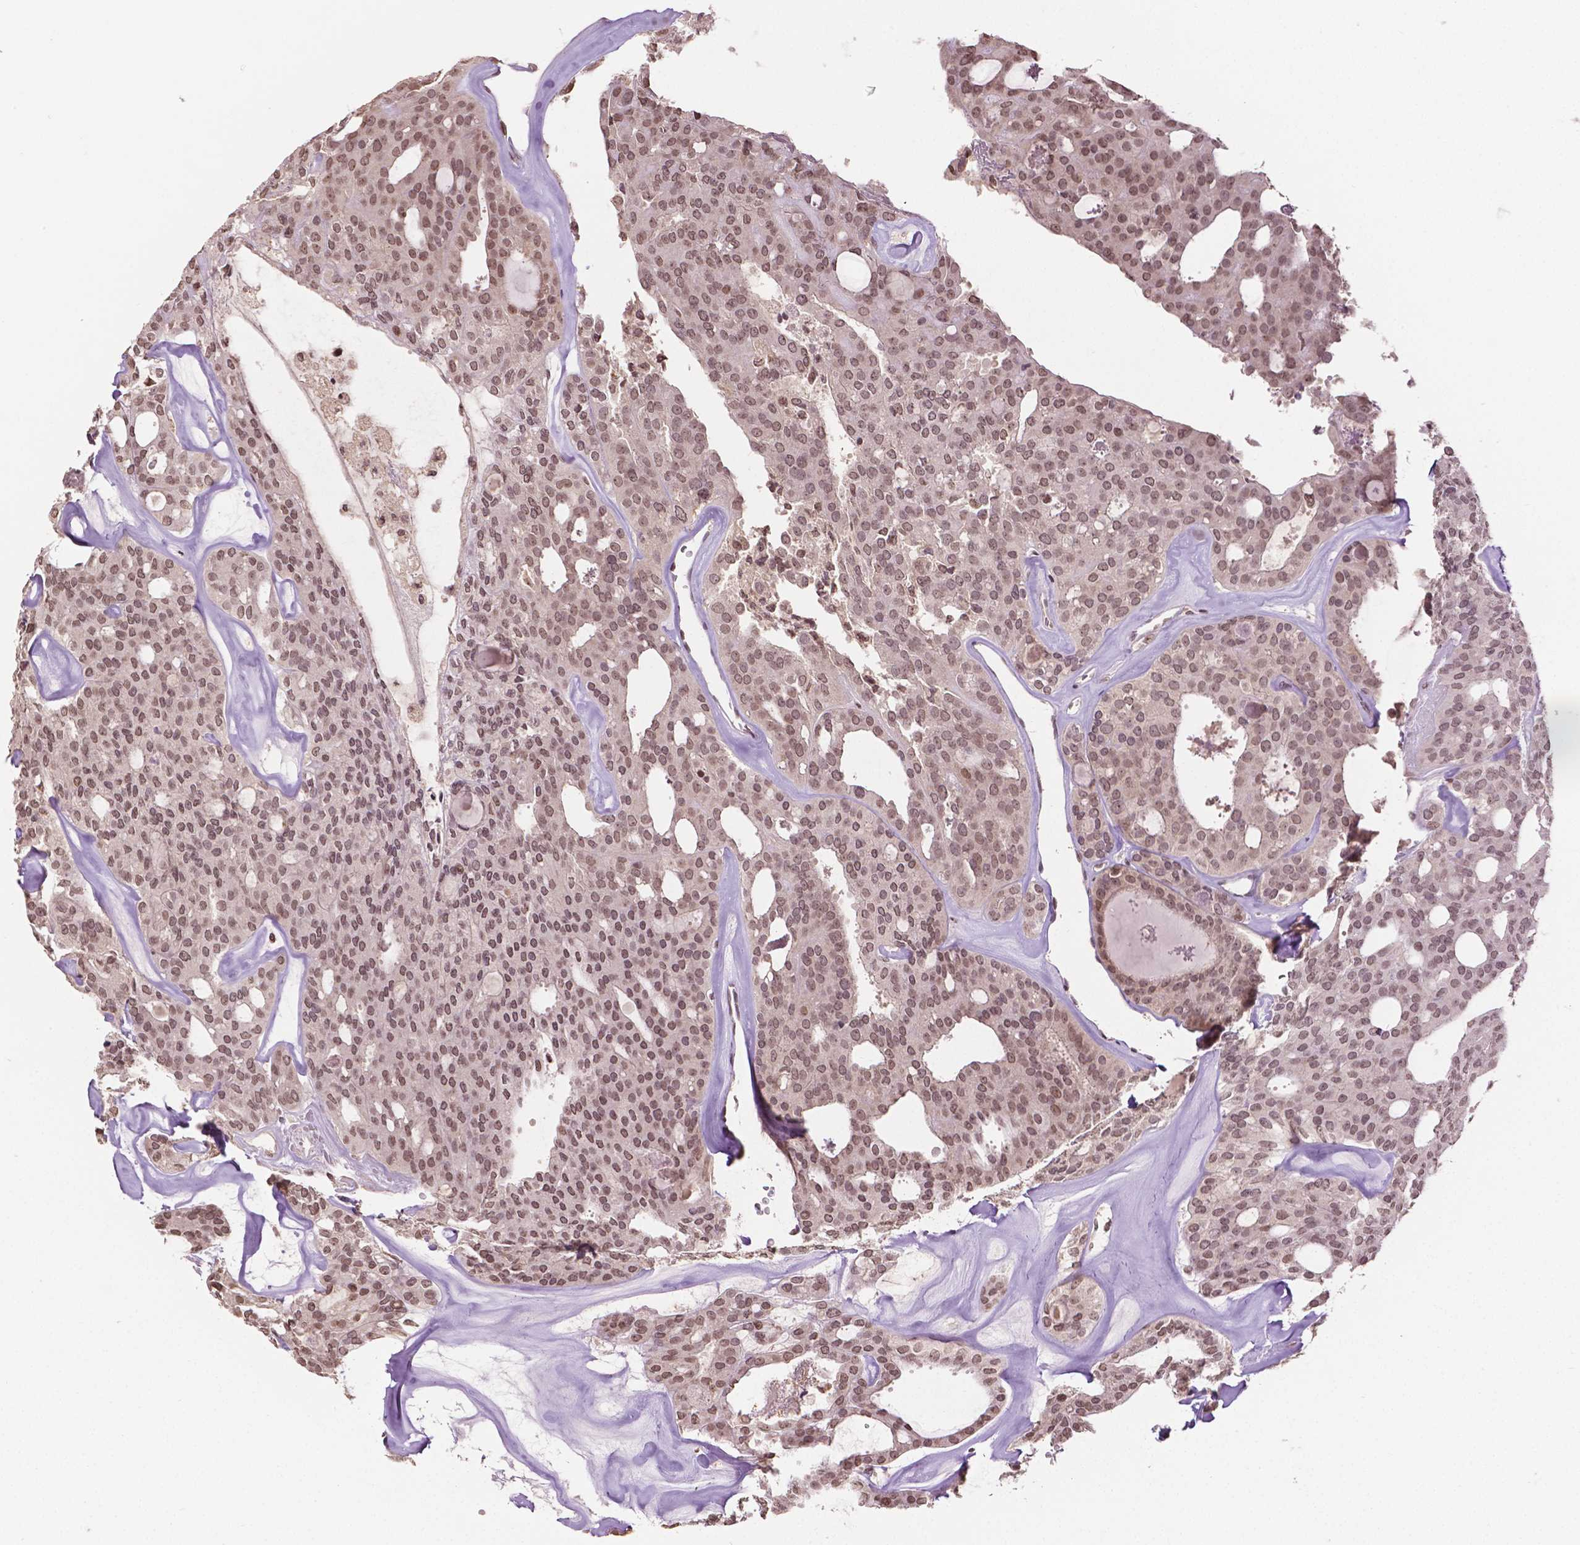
{"staining": {"intensity": "moderate", "quantity": ">75%", "location": "nuclear"}, "tissue": "thyroid cancer", "cell_type": "Tumor cells", "image_type": "cancer", "snomed": [{"axis": "morphology", "description": "Follicular adenoma carcinoma, NOS"}, {"axis": "topography", "description": "Thyroid gland"}], "caption": "Immunohistochemical staining of thyroid follicular adenoma carcinoma displays medium levels of moderate nuclear protein positivity in about >75% of tumor cells. (DAB (3,3'-diaminobenzidine) = brown stain, brightfield microscopy at high magnification).", "gene": "DEK", "patient": {"sex": "male", "age": 75}}